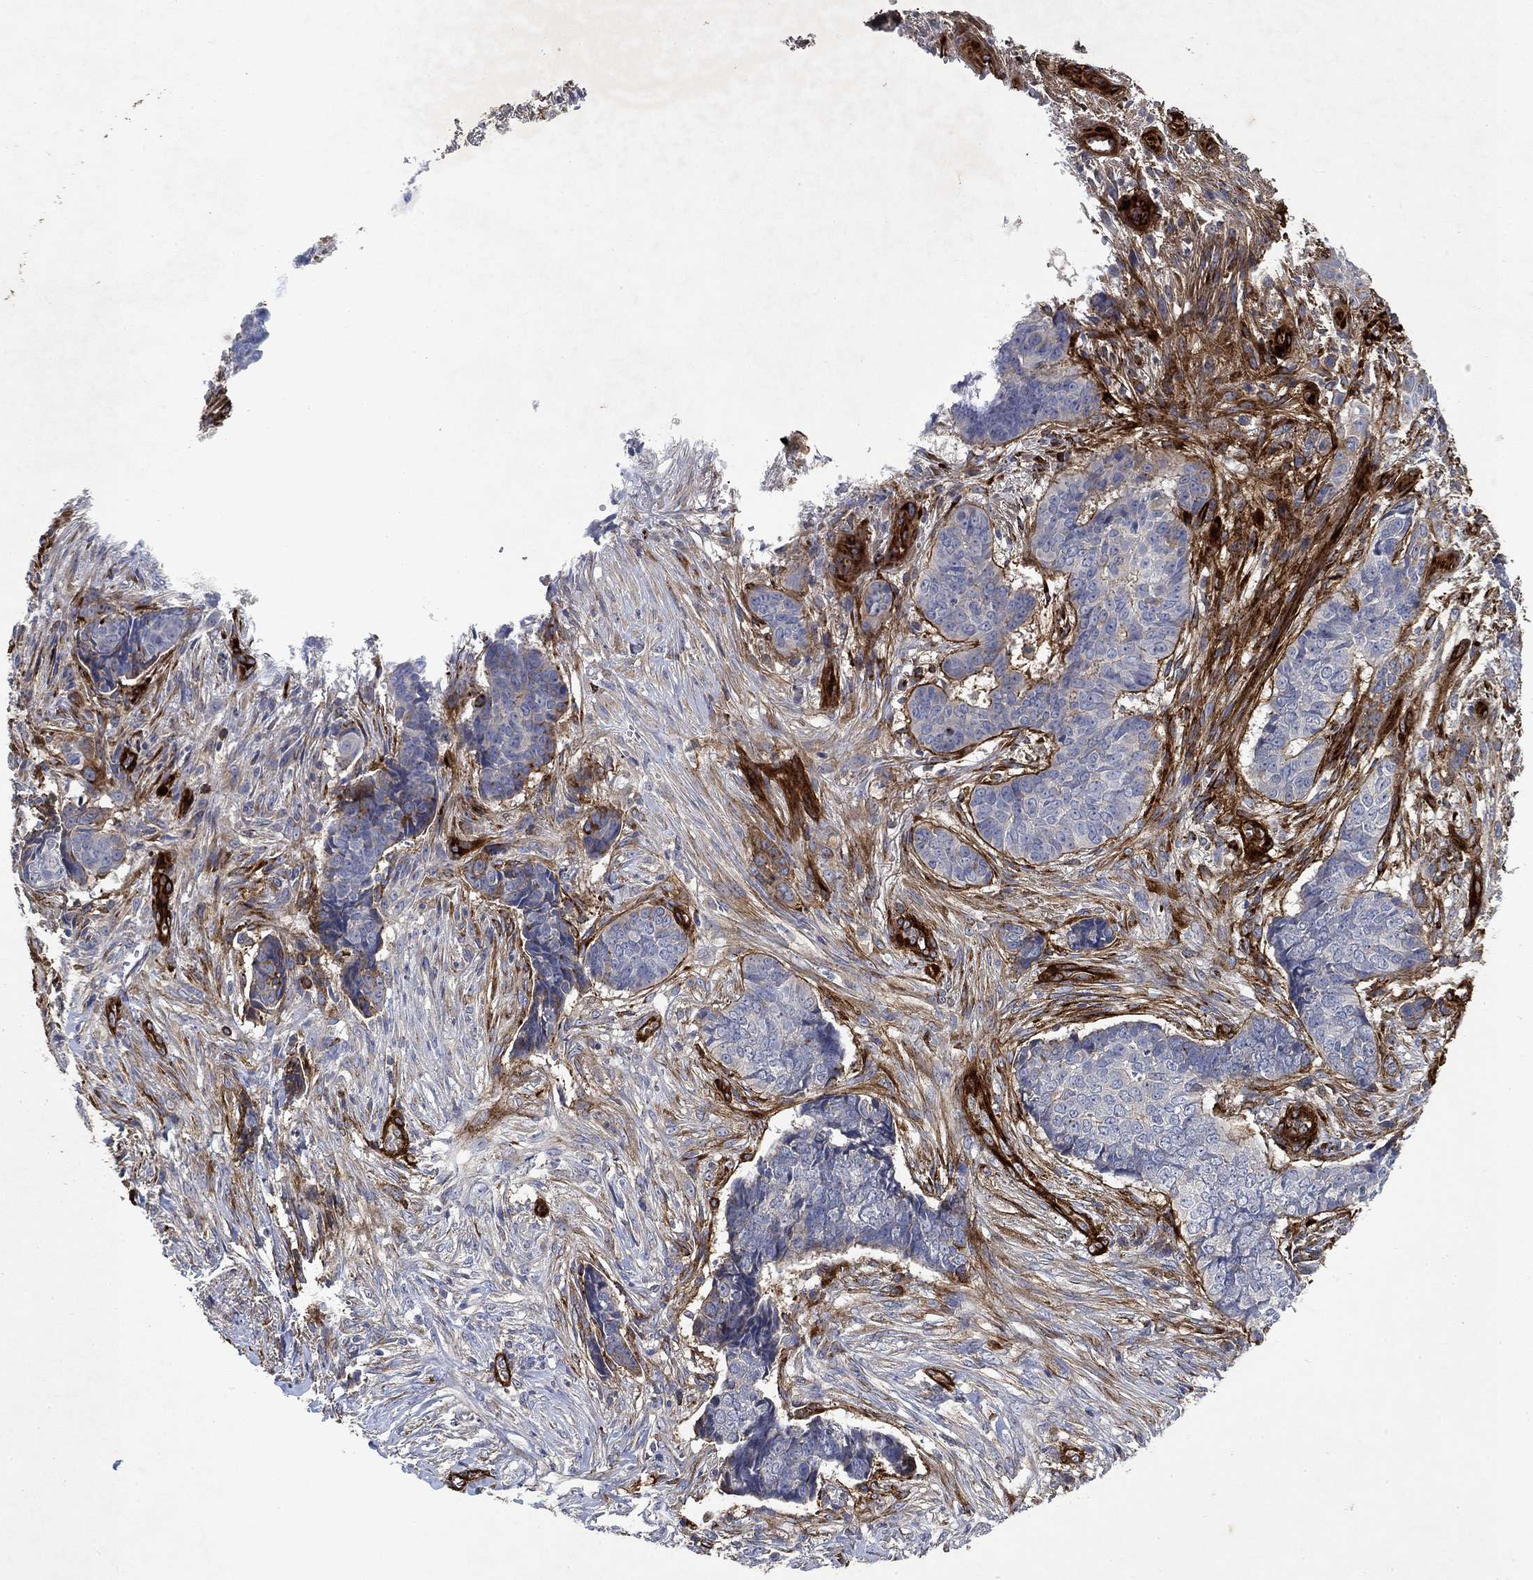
{"staining": {"intensity": "negative", "quantity": "none", "location": "none"}, "tissue": "skin cancer", "cell_type": "Tumor cells", "image_type": "cancer", "snomed": [{"axis": "morphology", "description": "Basal cell carcinoma"}, {"axis": "topography", "description": "Skin"}], "caption": "This image is of skin cancer stained with immunohistochemistry to label a protein in brown with the nuclei are counter-stained blue. There is no expression in tumor cells.", "gene": "COL4A2", "patient": {"sex": "male", "age": 86}}